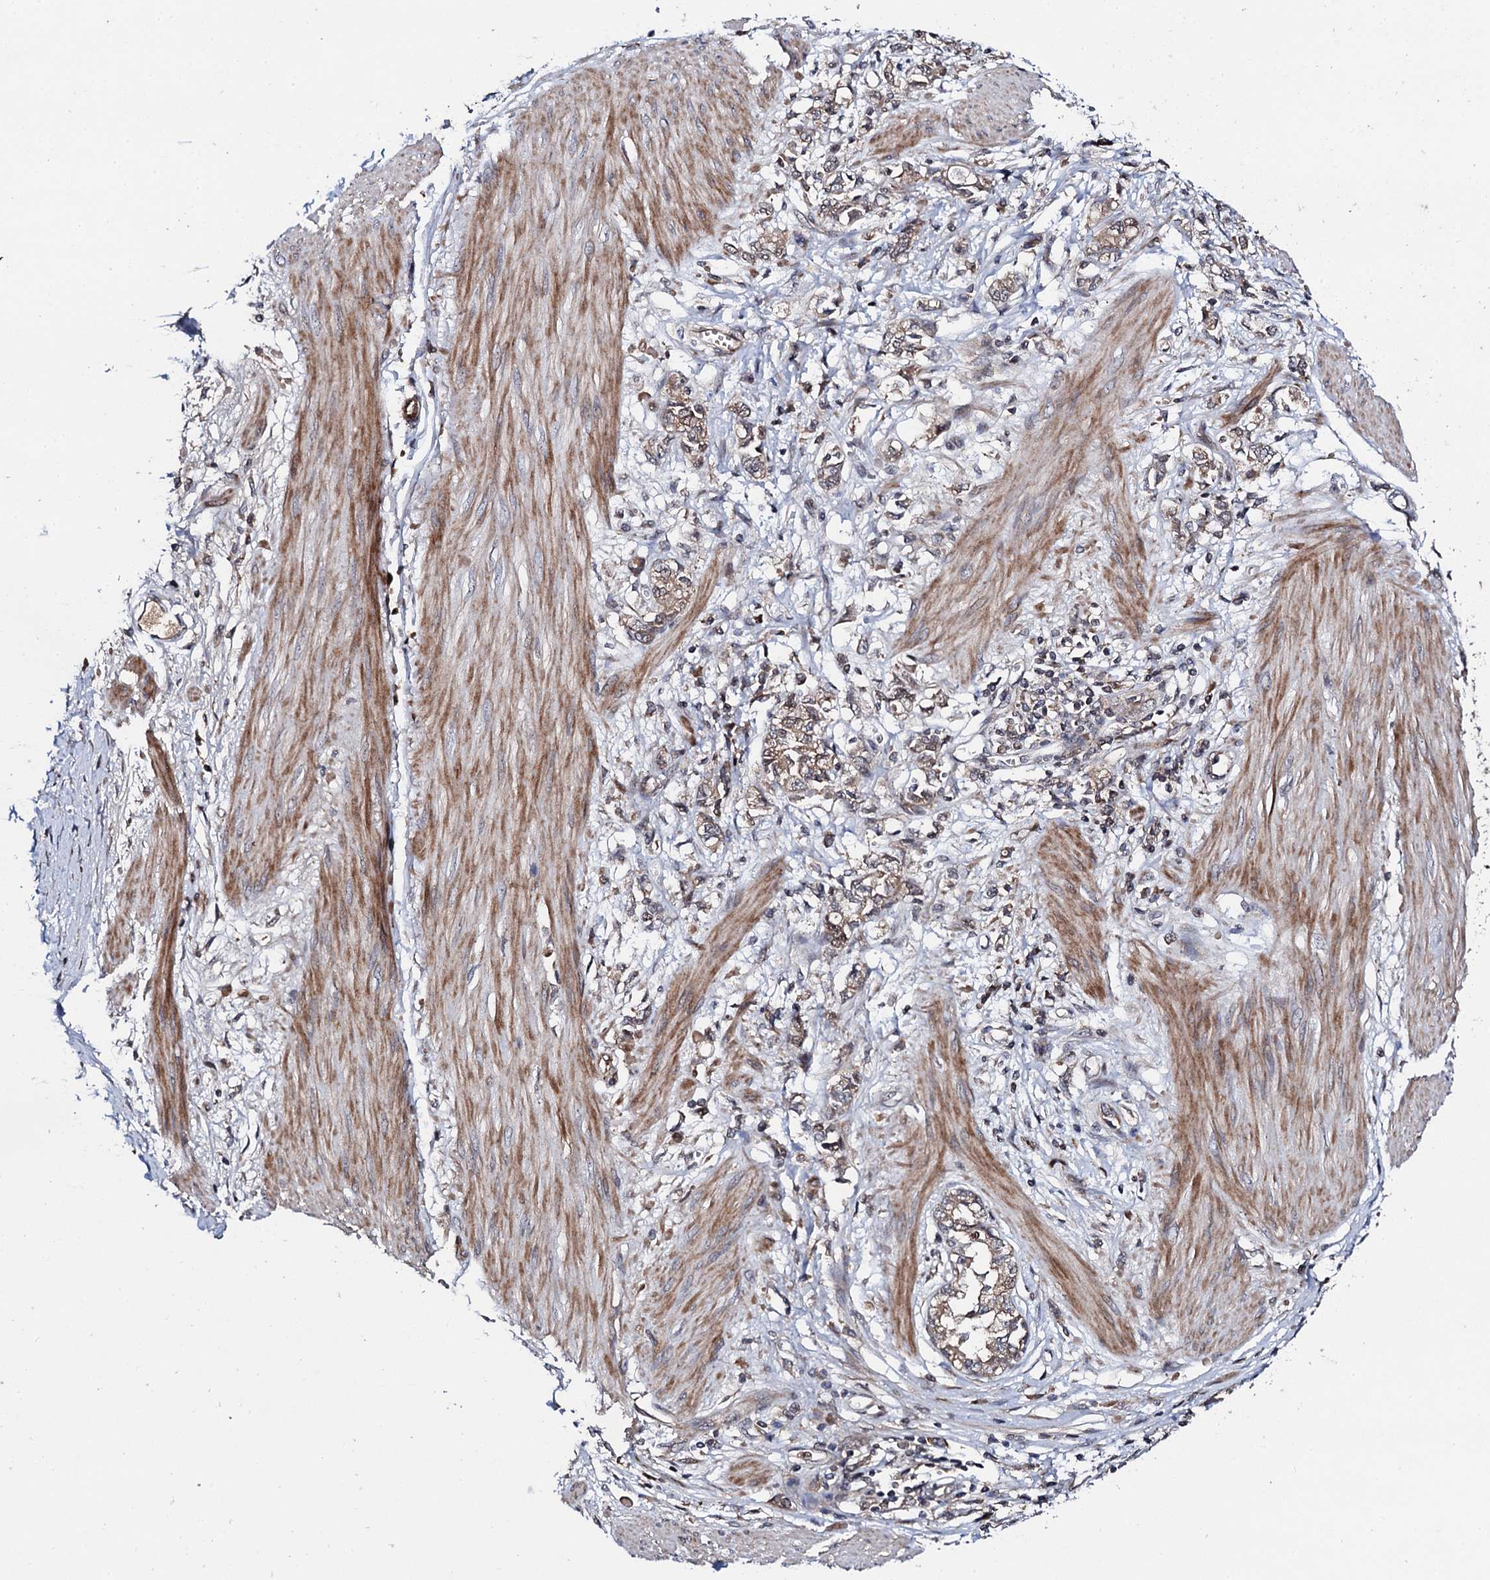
{"staining": {"intensity": "weak", "quantity": ">75%", "location": "cytoplasmic/membranous,nuclear"}, "tissue": "stomach cancer", "cell_type": "Tumor cells", "image_type": "cancer", "snomed": [{"axis": "morphology", "description": "Adenocarcinoma, NOS"}, {"axis": "topography", "description": "Stomach"}], "caption": "Stomach cancer stained with immunohistochemistry reveals weak cytoplasmic/membranous and nuclear staining in approximately >75% of tumor cells.", "gene": "FAM111A", "patient": {"sex": "female", "age": 76}}